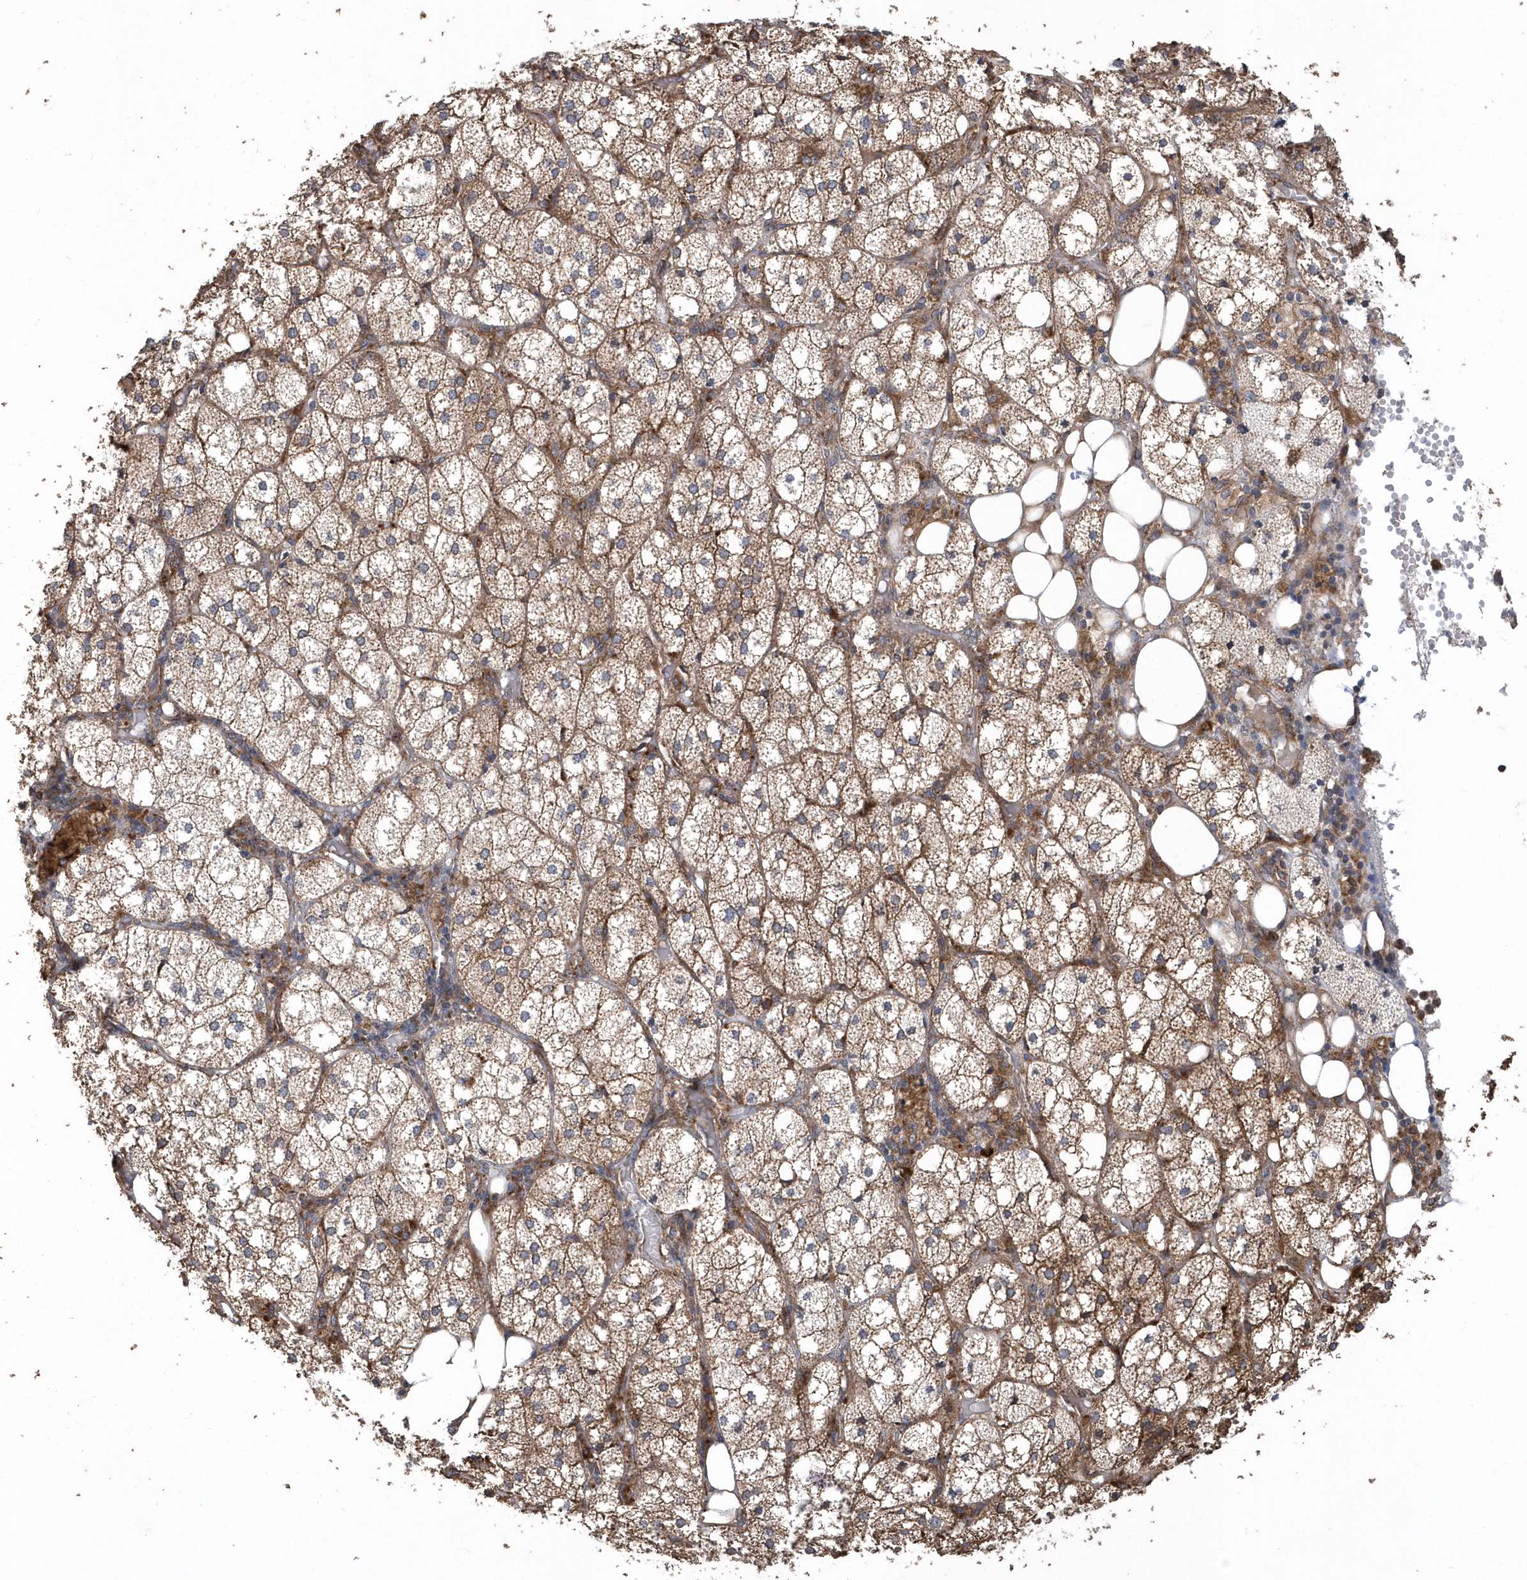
{"staining": {"intensity": "moderate", "quantity": ">75%", "location": "cytoplasmic/membranous"}, "tissue": "adrenal gland", "cell_type": "Glandular cells", "image_type": "normal", "snomed": [{"axis": "morphology", "description": "Normal tissue, NOS"}, {"axis": "topography", "description": "Adrenal gland"}], "caption": "IHC of normal human adrenal gland reveals medium levels of moderate cytoplasmic/membranous positivity in approximately >75% of glandular cells.", "gene": "WASHC5", "patient": {"sex": "female", "age": 61}}